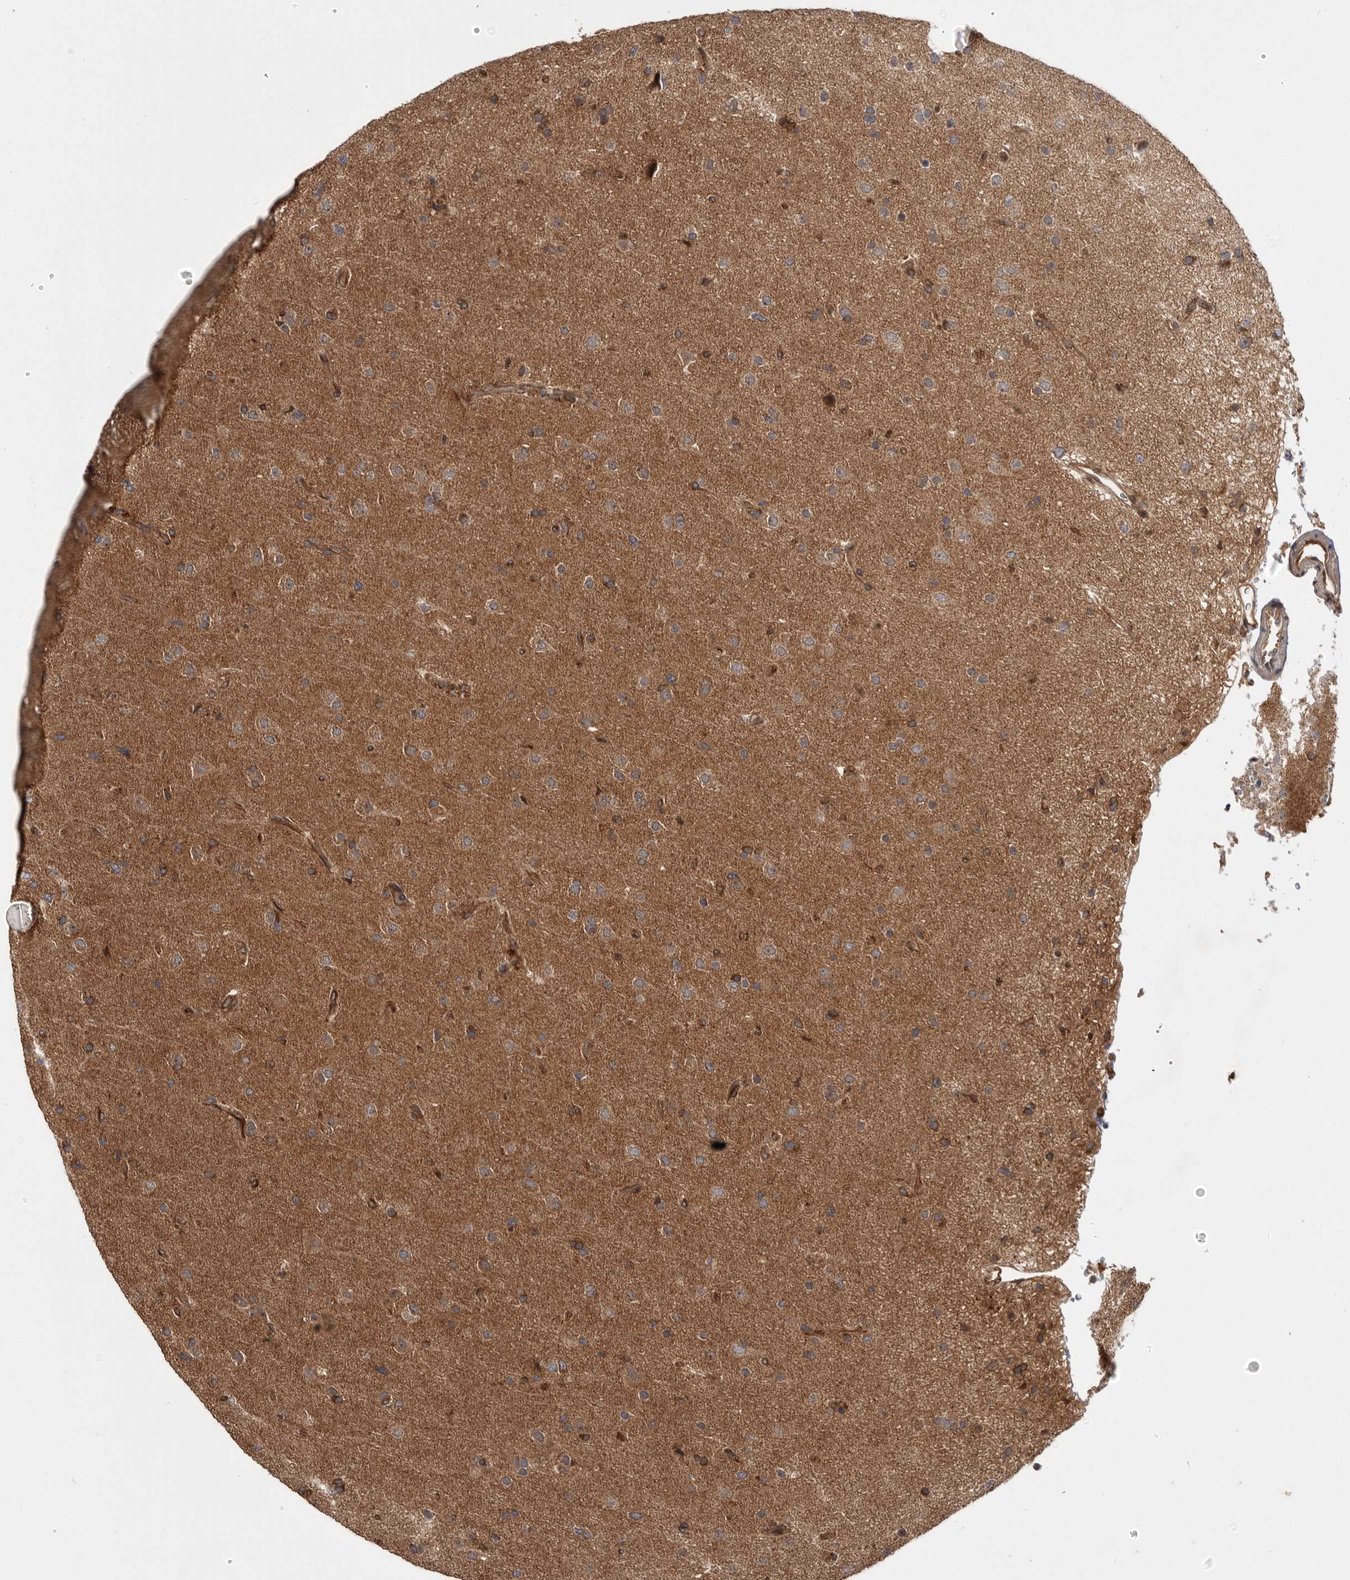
{"staining": {"intensity": "strong", "quantity": "25%-75%", "location": "cytoplasmic/membranous"}, "tissue": "glioma", "cell_type": "Tumor cells", "image_type": "cancer", "snomed": [{"axis": "morphology", "description": "Glioma, malignant, High grade"}, {"axis": "topography", "description": "Brain"}], "caption": "DAB (3,3'-diaminobenzidine) immunohistochemical staining of human malignant glioma (high-grade) exhibits strong cytoplasmic/membranous protein staining in about 25%-75% of tumor cells. Immunohistochemistry stains the protein in brown and the nuclei are stained blue.", "gene": "DHDDS", "patient": {"sex": "male", "age": 72}}